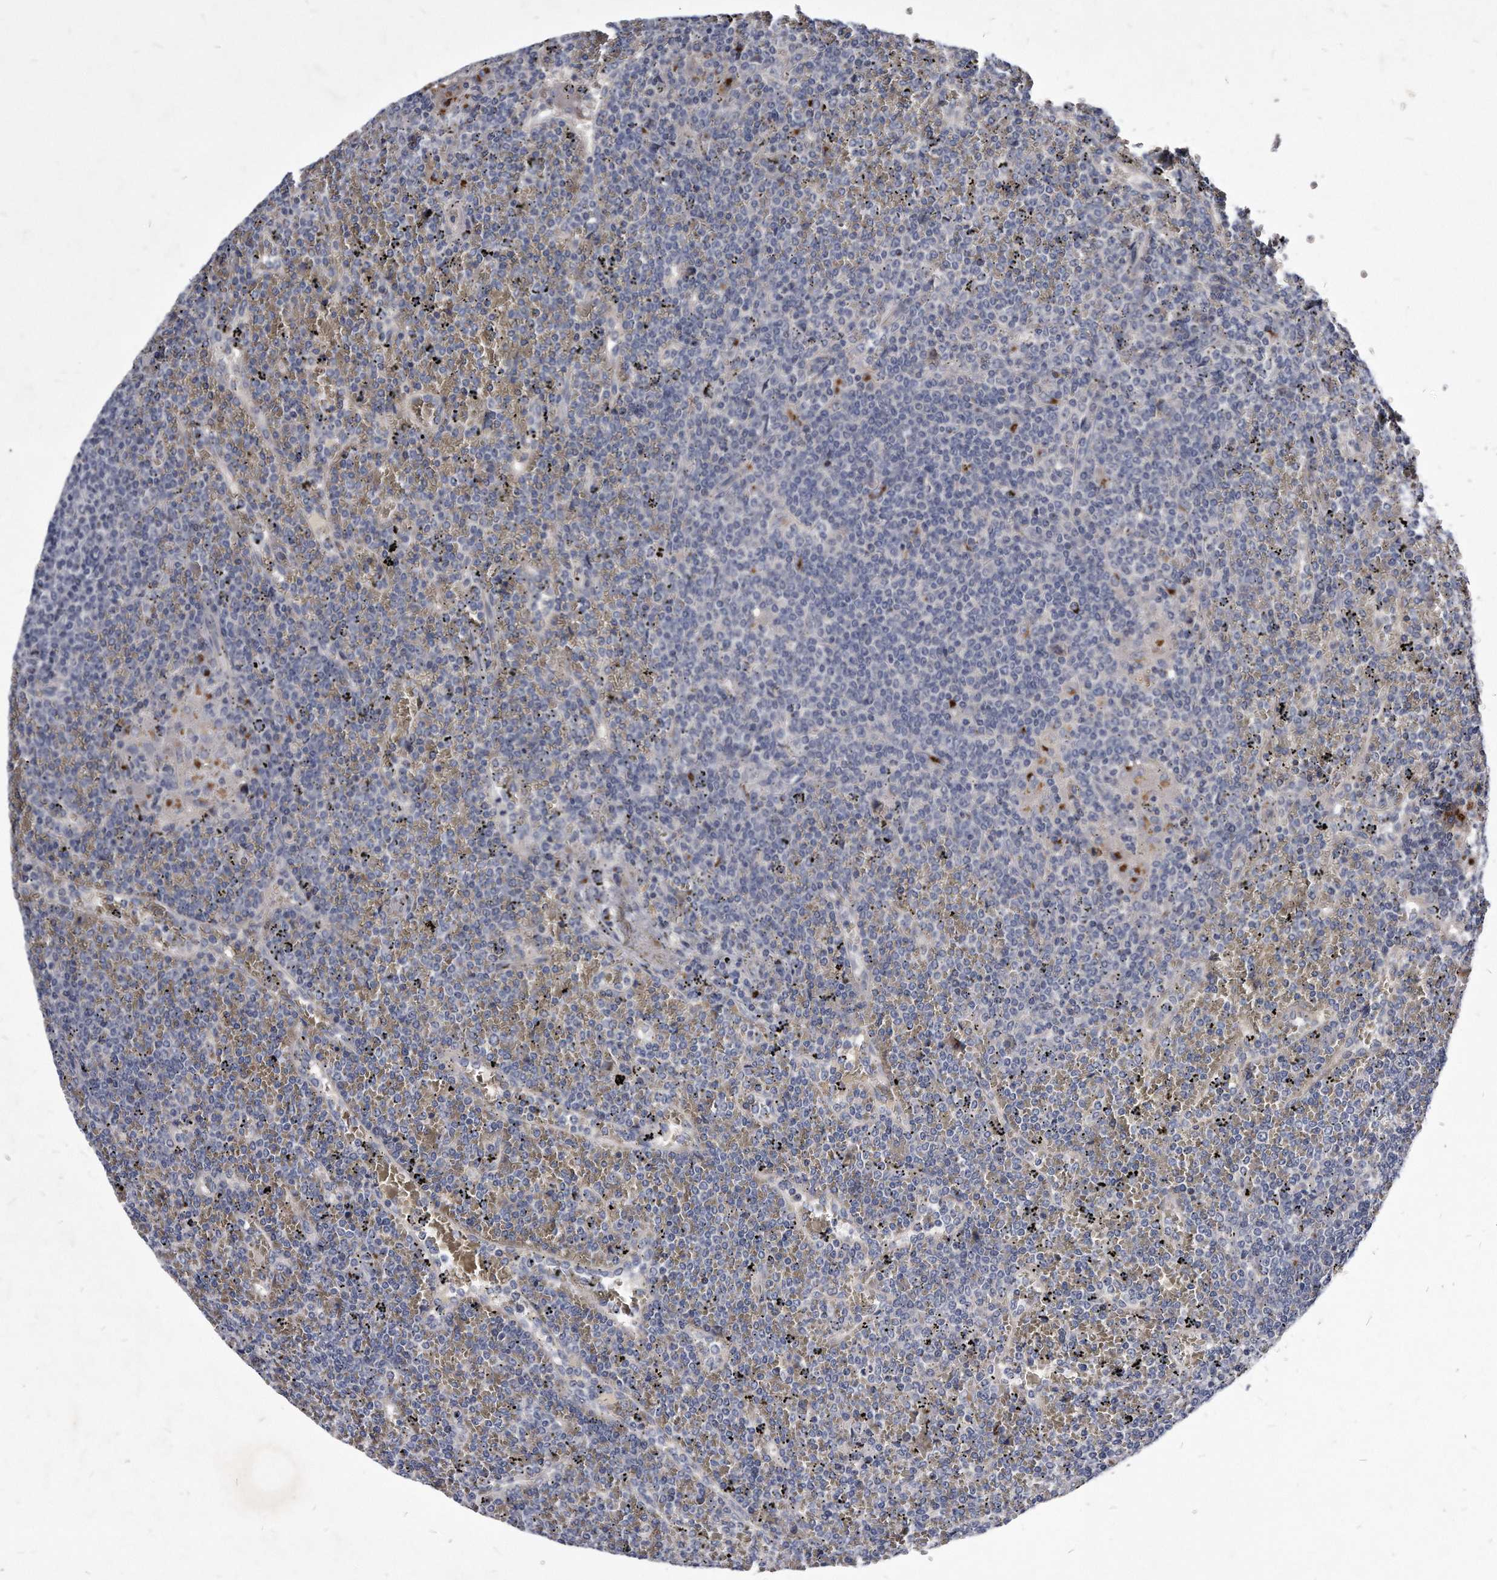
{"staining": {"intensity": "negative", "quantity": "none", "location": "none"}, "tissue": "lymphoma", "cell_type": "Tumor cells", "image_type": "cancer", "snomed": [{"axis": "morphology", "description": "Malignant lymphoma, non-Hodgkin's type, Low grade"}, {"axis": "topography", "description": "Spleen"}], "caption": "Lymphoma was stained to show a protein in brown. There is no significant positivity in tumor cells.", "gene": "MGAT4A", "patient": {"sex": "female", "age": 19}}